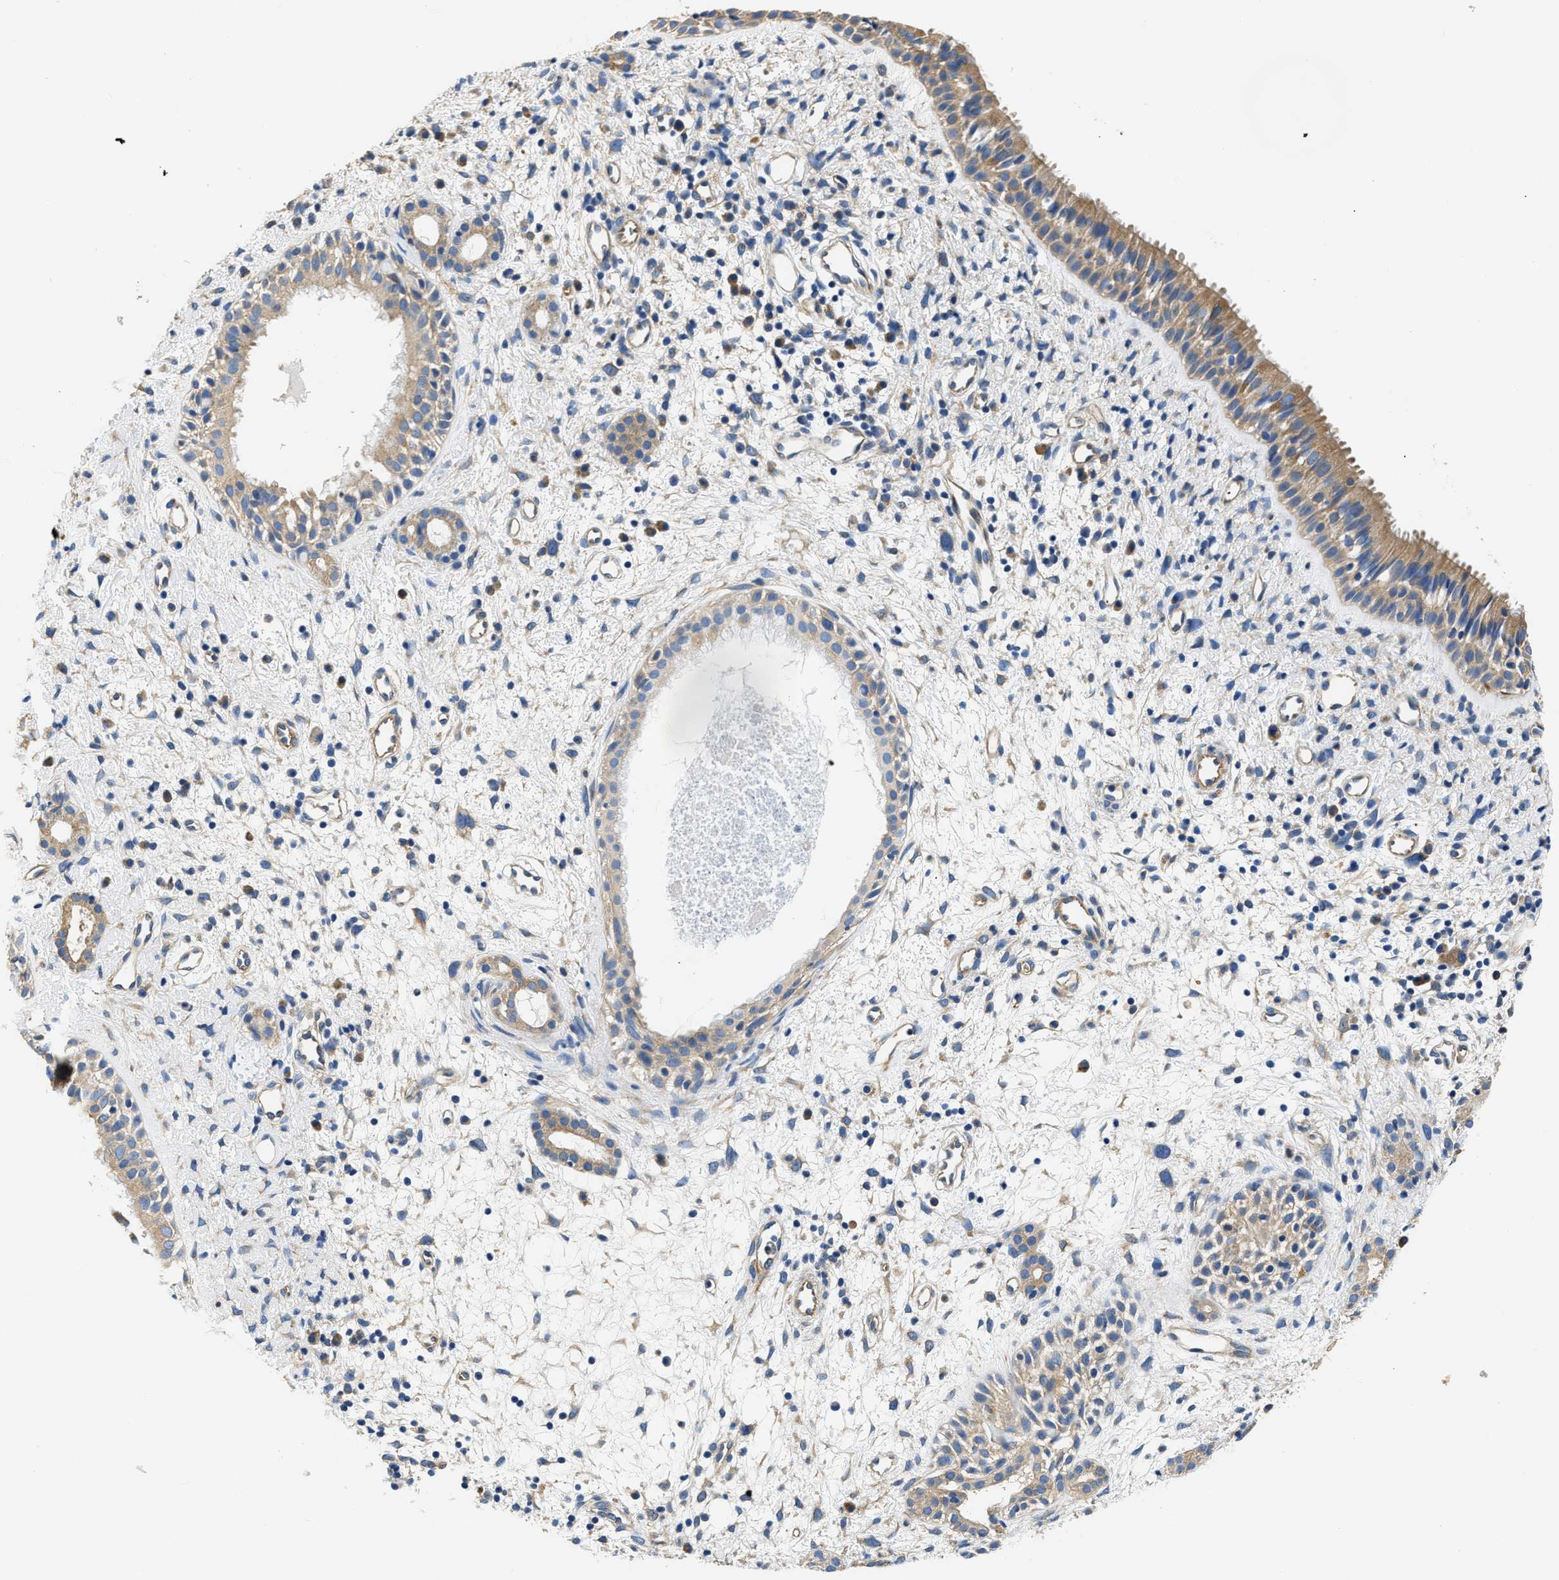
{"staining": {"intensity": "moderate", "quantity": ">75%", "location": "cytoplasmic/membranous"}, "tissue": "nasopharynx", "cell_type": "Respiratory epithelial cells", "image_type": "normal", "snomed": [{"axis": "morphology", "description": "Normal tissue, NOS"}, {"axis": "topography", "description": "Nasopharynx"}], "caption": "Immunohistochemical staining of benign nasopharynx reveals moderate cytoplasmic/membranous protein staining in about >75% of respiratory epithelial cells.", "gene": "CSDE1", "patient": {"sex": "male", "age": 22}}